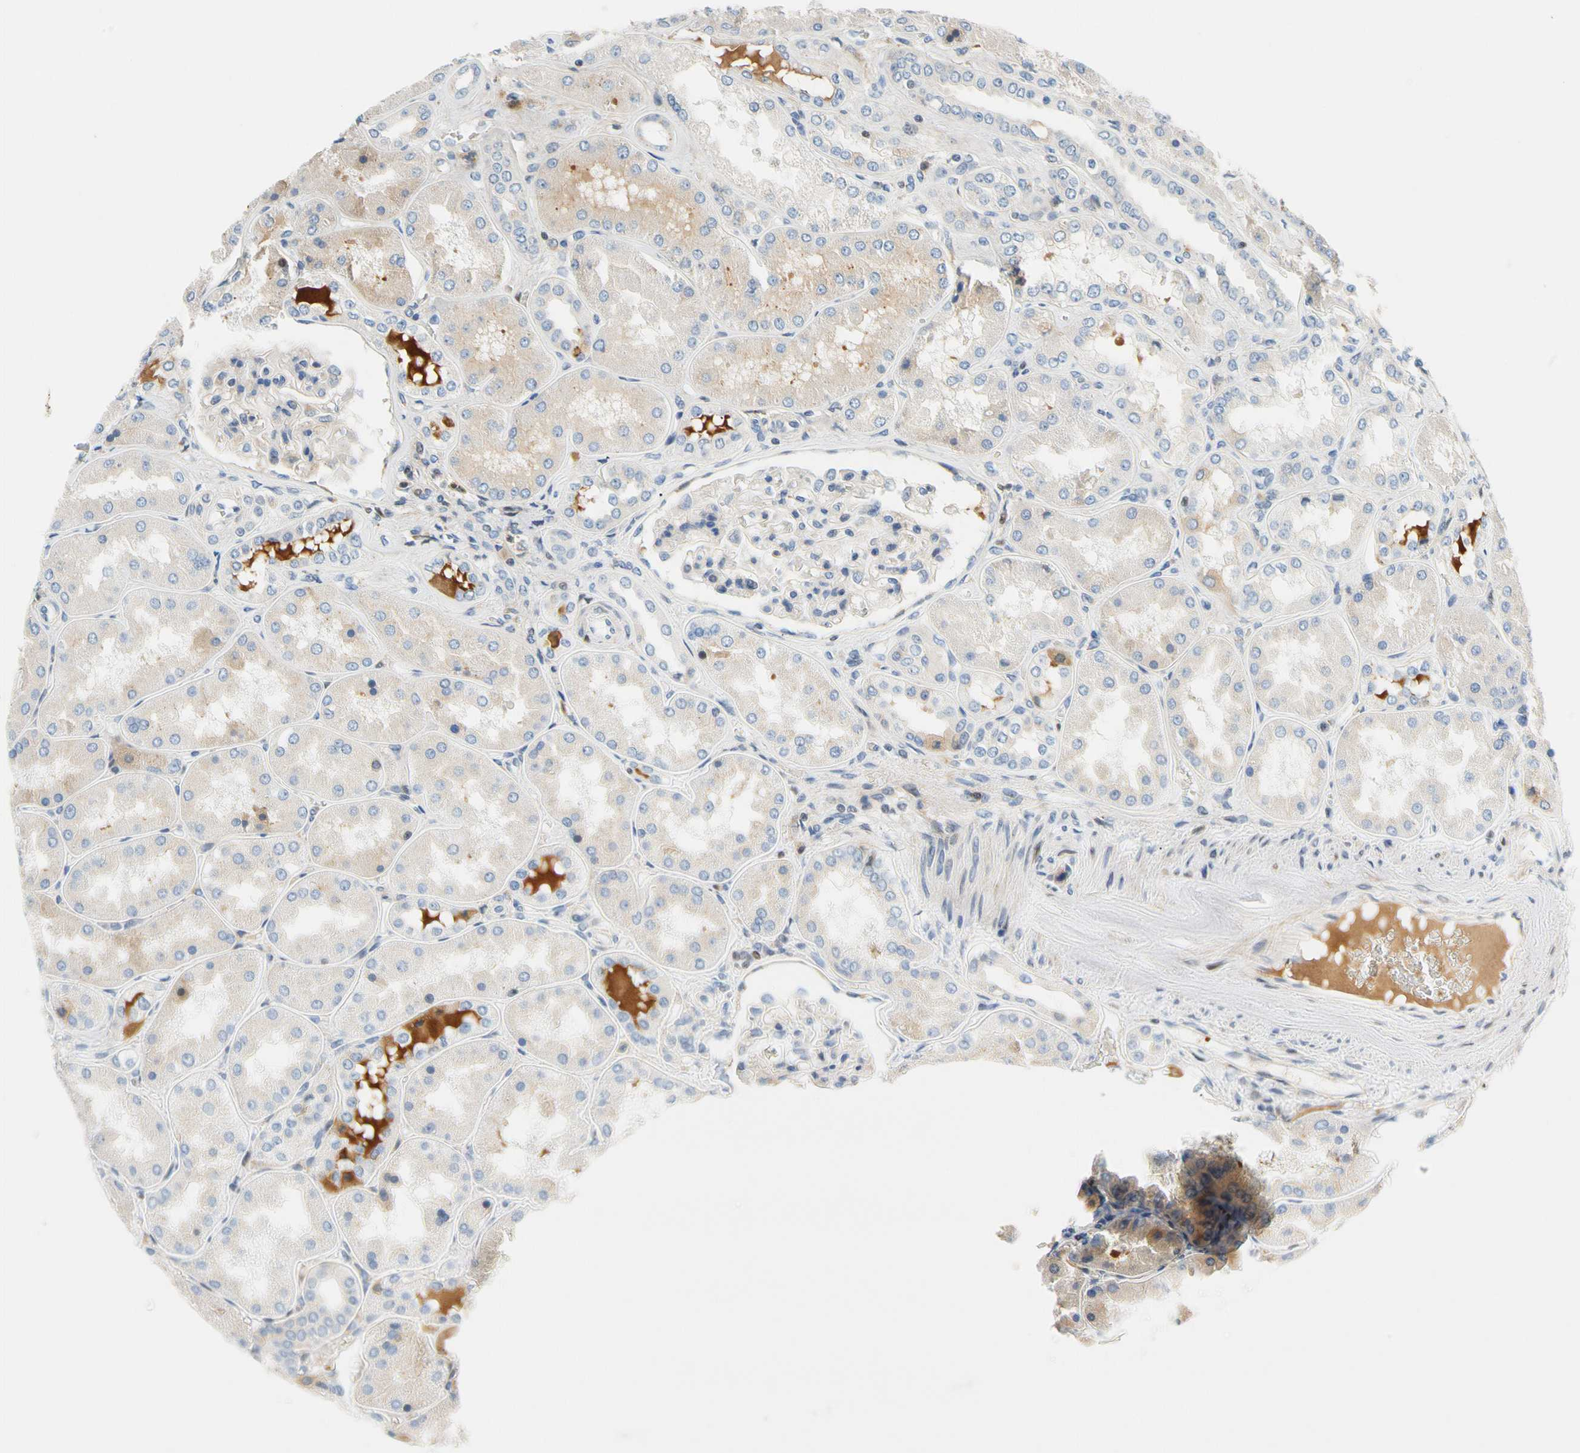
{"staining": {"intensity": "negative", "quantity": "none", "location": "none"}, "tissue": "kidney", "cell_type": "Cells in glomeruli", "image_type": "normal", "snomed": [{"axis": "morphology", "description": "Normal tissue, NOS"}, {"axis": "topography", "description": "Kidney"}], "caption": "DAB immunohistochemical staining of benign kidney demonstrates no significant staining in cells in glomeruli.", "gene": "SP140", "patient": {"sex": "female", "age": 56}}